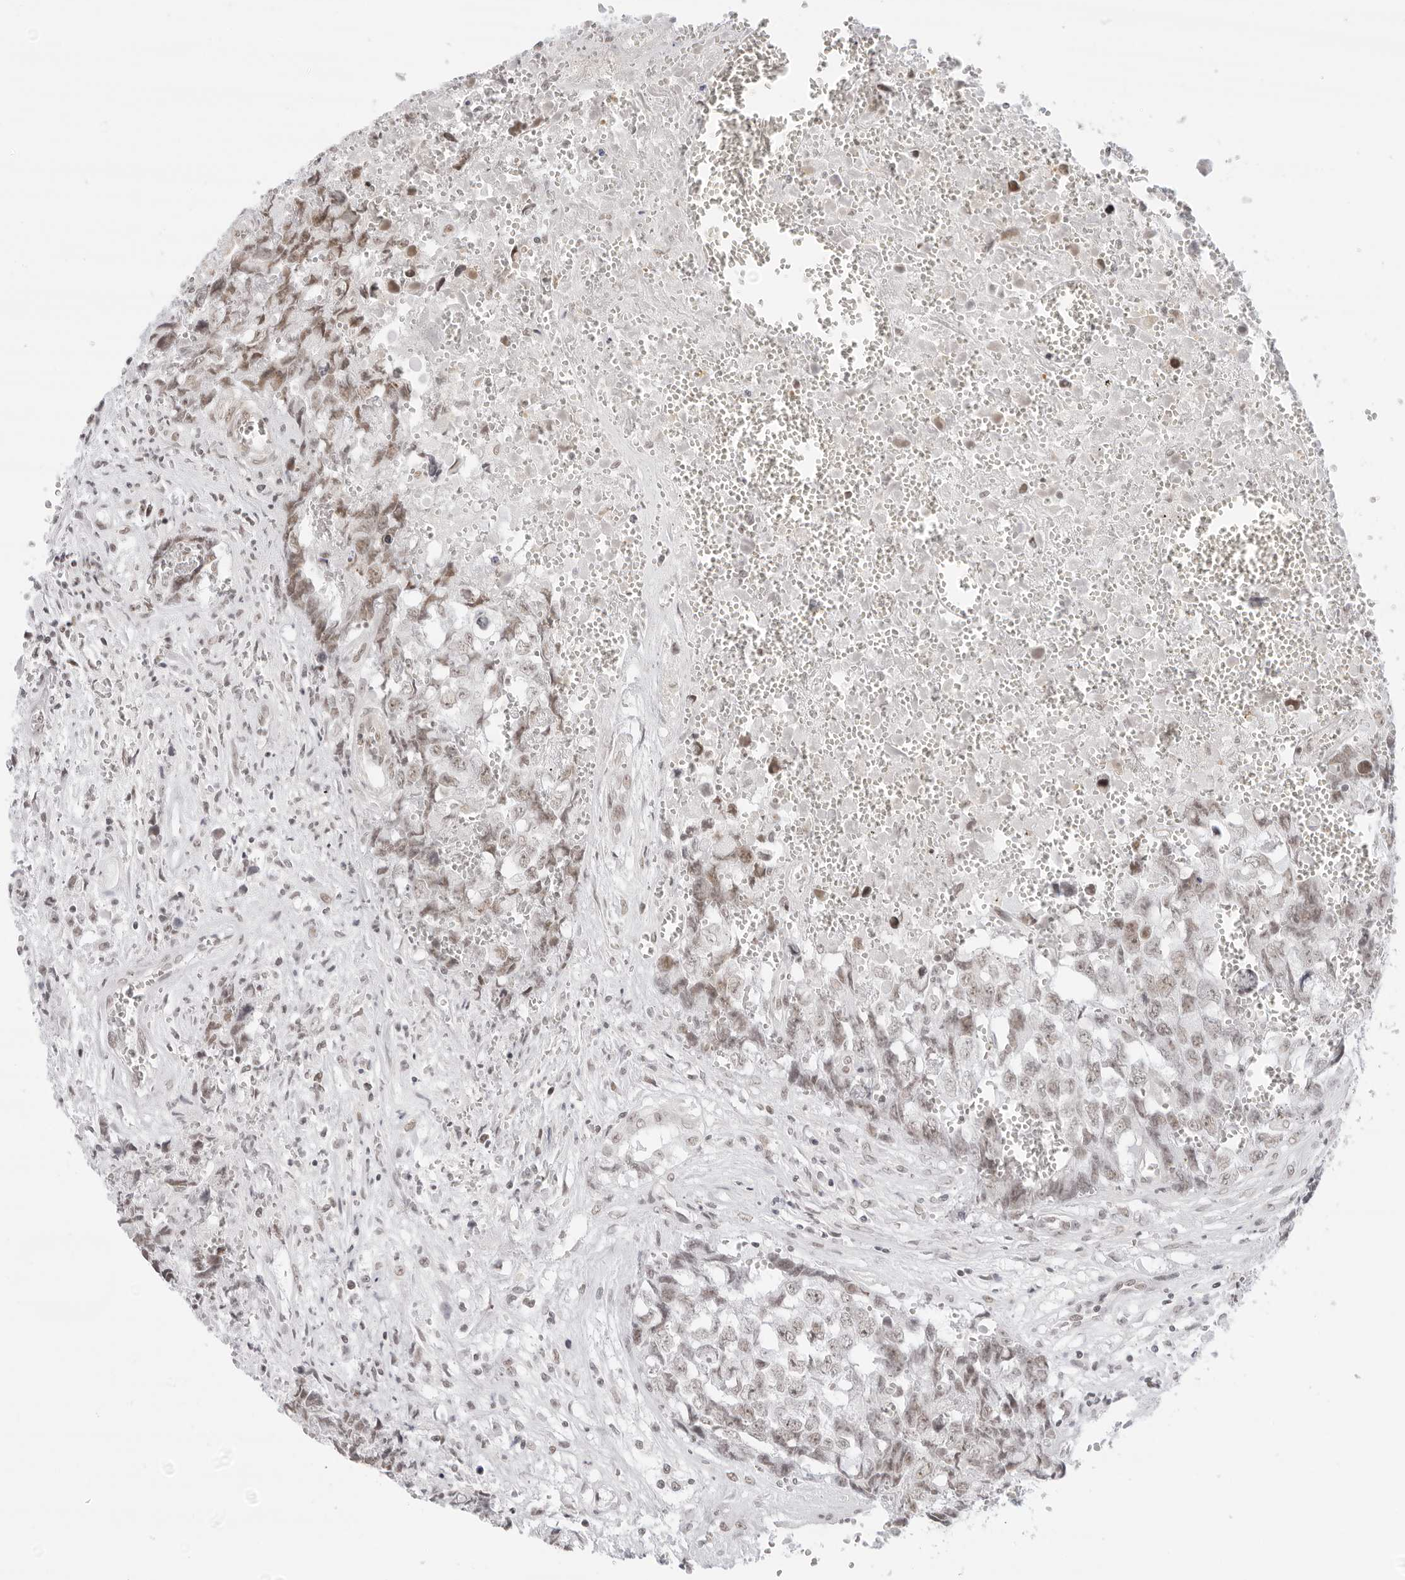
{"staining": {"intensity": "weak", "quantity": ">75%", "location": "nuclear"}, "tissue": "testis cancer", "cell_type": "Tumor cells", "image_type": "cancer", "snomed": [{"axis": "morphology", "description": "Carcinoma, Embryonal, NOS"}, {"axis": "topography", "description": "Testis"}], "caption": "There is low levels of weak nuclear expression in tumor cells of embryonal carcinoma (testis), as demonstrated by immunohistochemical staining (brown color).", "gene": "TCIM", "patient": {"sex": "male", "age": 31}}